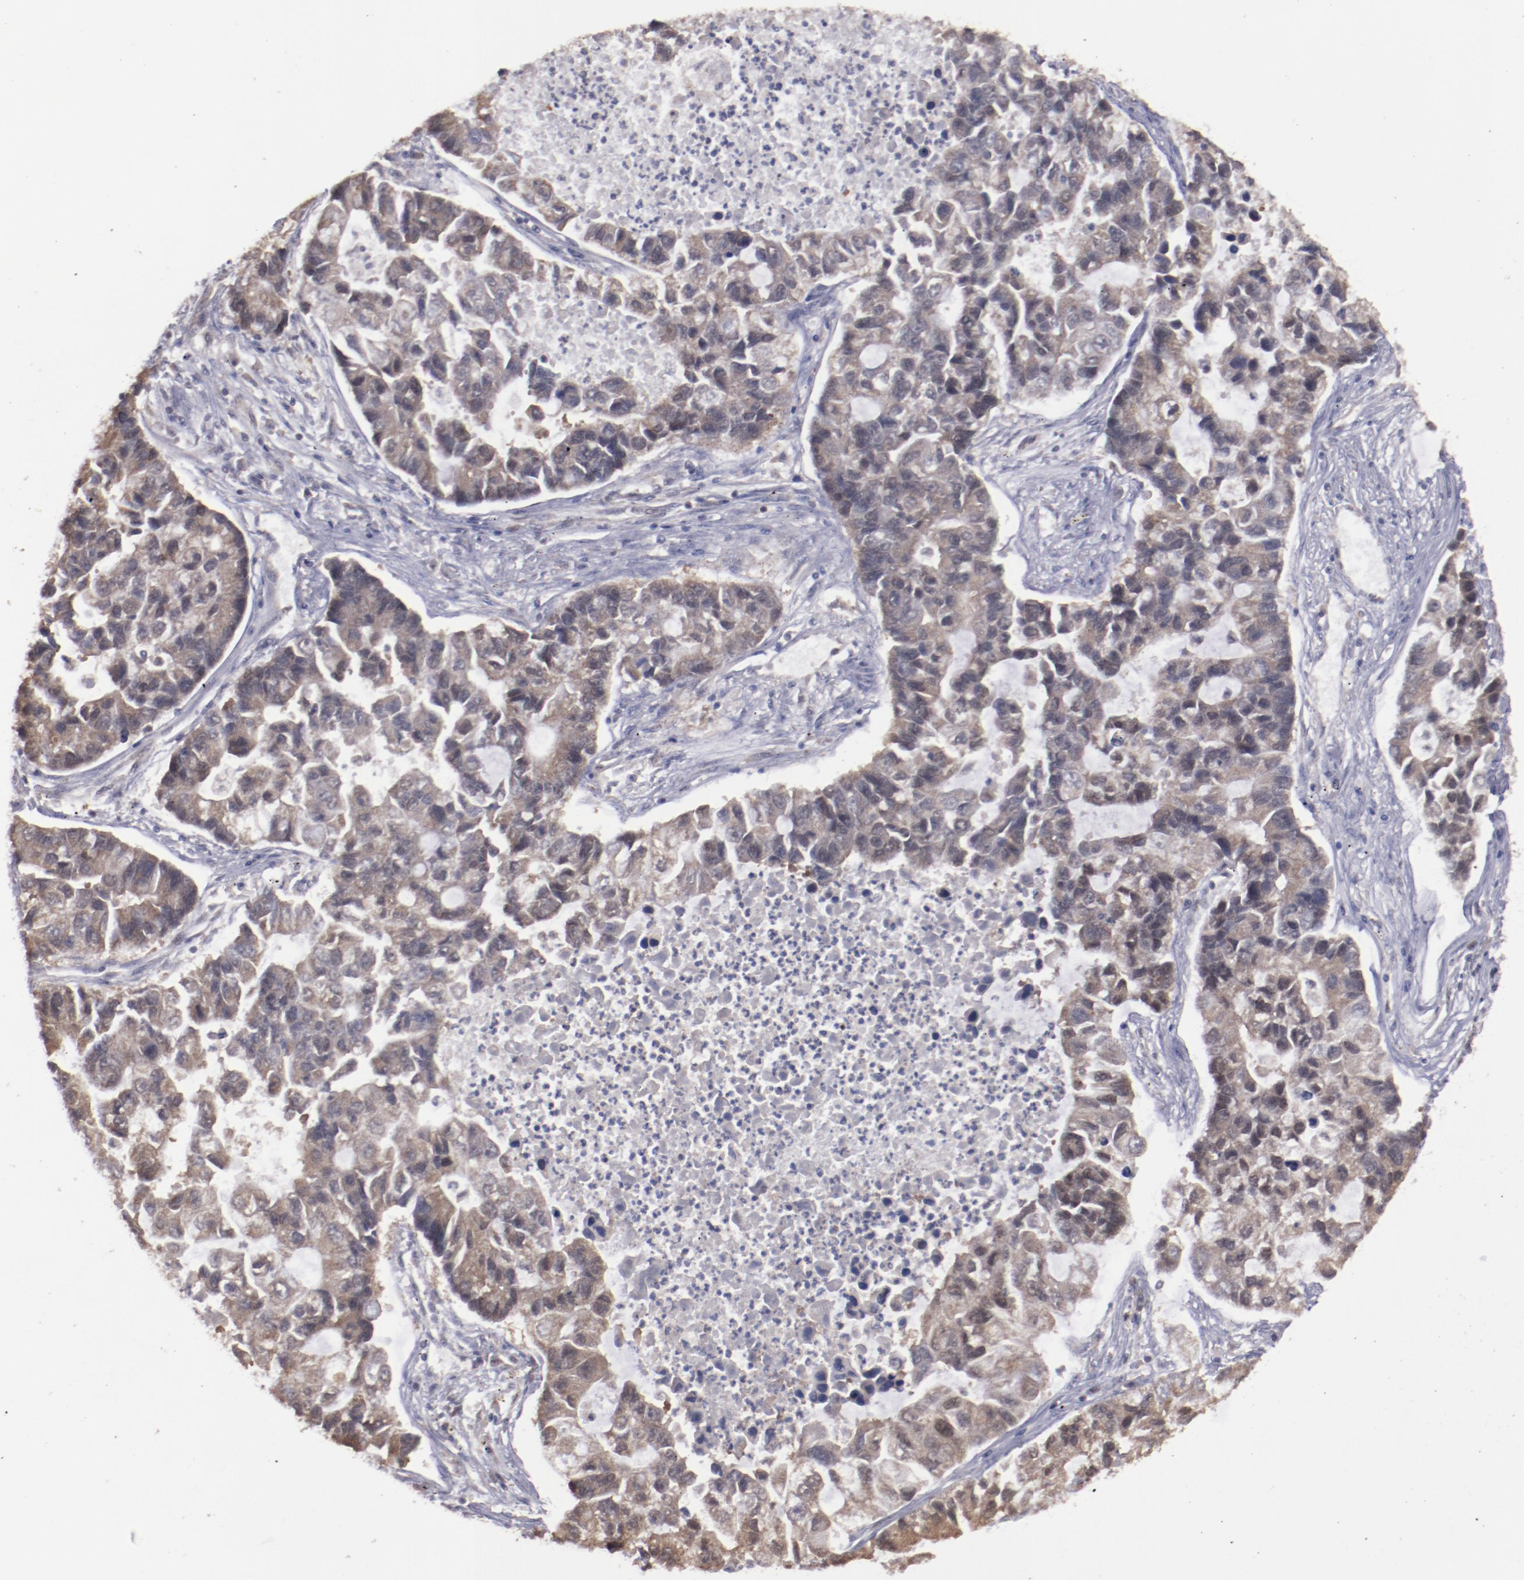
{"staining": {"intensity": "weak", "quantity": ">75%", "location": "cytoplasmic/membranous"}, "tissue": "lung cancer", "cell_type": "Tumor cells", "image_type": "cancer", "snomed": [{"axis": "morphology", "description": "Adenocarcinoma, NOS"}, {"axis": "topography", "description": "Lung"}], "caption": "Protein analysis of lung adenocarcinoma tissue shows weak cytoplasmic/membranous staining in about >75% of tumor cells. The staining is performed using DAB brown chromogen to label protein expression. The nuclei are counter-stained blue using hematoxylin.", "gene": "ARNT", "patient": {"sex": "female", "age": 51}}